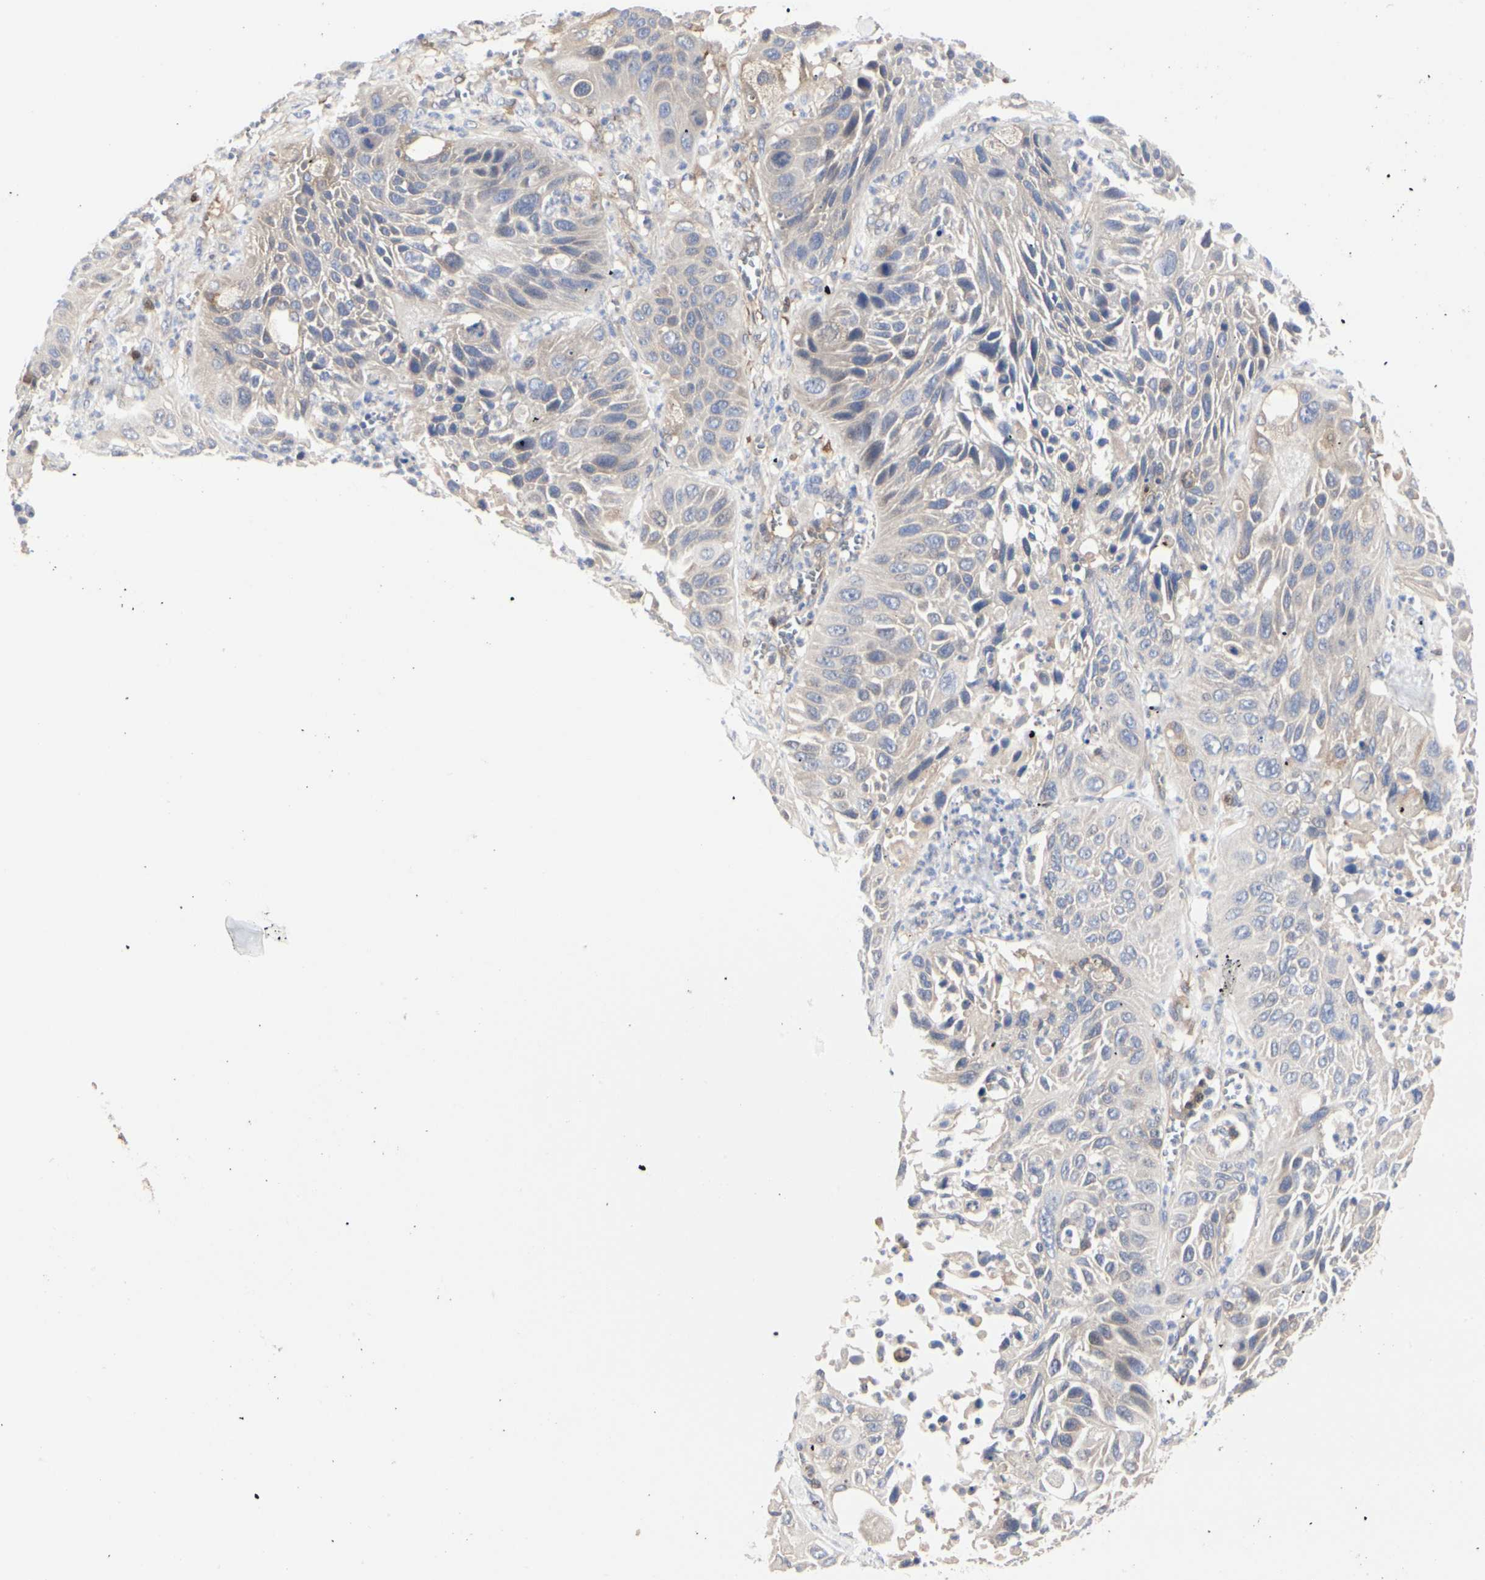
{"staining": {"intensity": "weak", "quantity": ">75%", "location": "cytoplasmic/membranous"}, "tissue": "lung cancer", "cell_type": "Tumor cells", "image_type": "cancer", "snomed": [{"axis": "morphology", "description": "Squamous cell carcinoma, NOS"}, {"axis": "topography", "description": "Lung"}], "caption": "DAB immunohistochemical staining of squamous cell carcinoma (lung) shows weak cytoplasmic/membranous protein expression in approximately >75% of tumor cells.", "gene": "C3orf52", "patient": {"sex": "female", "age": 76}}